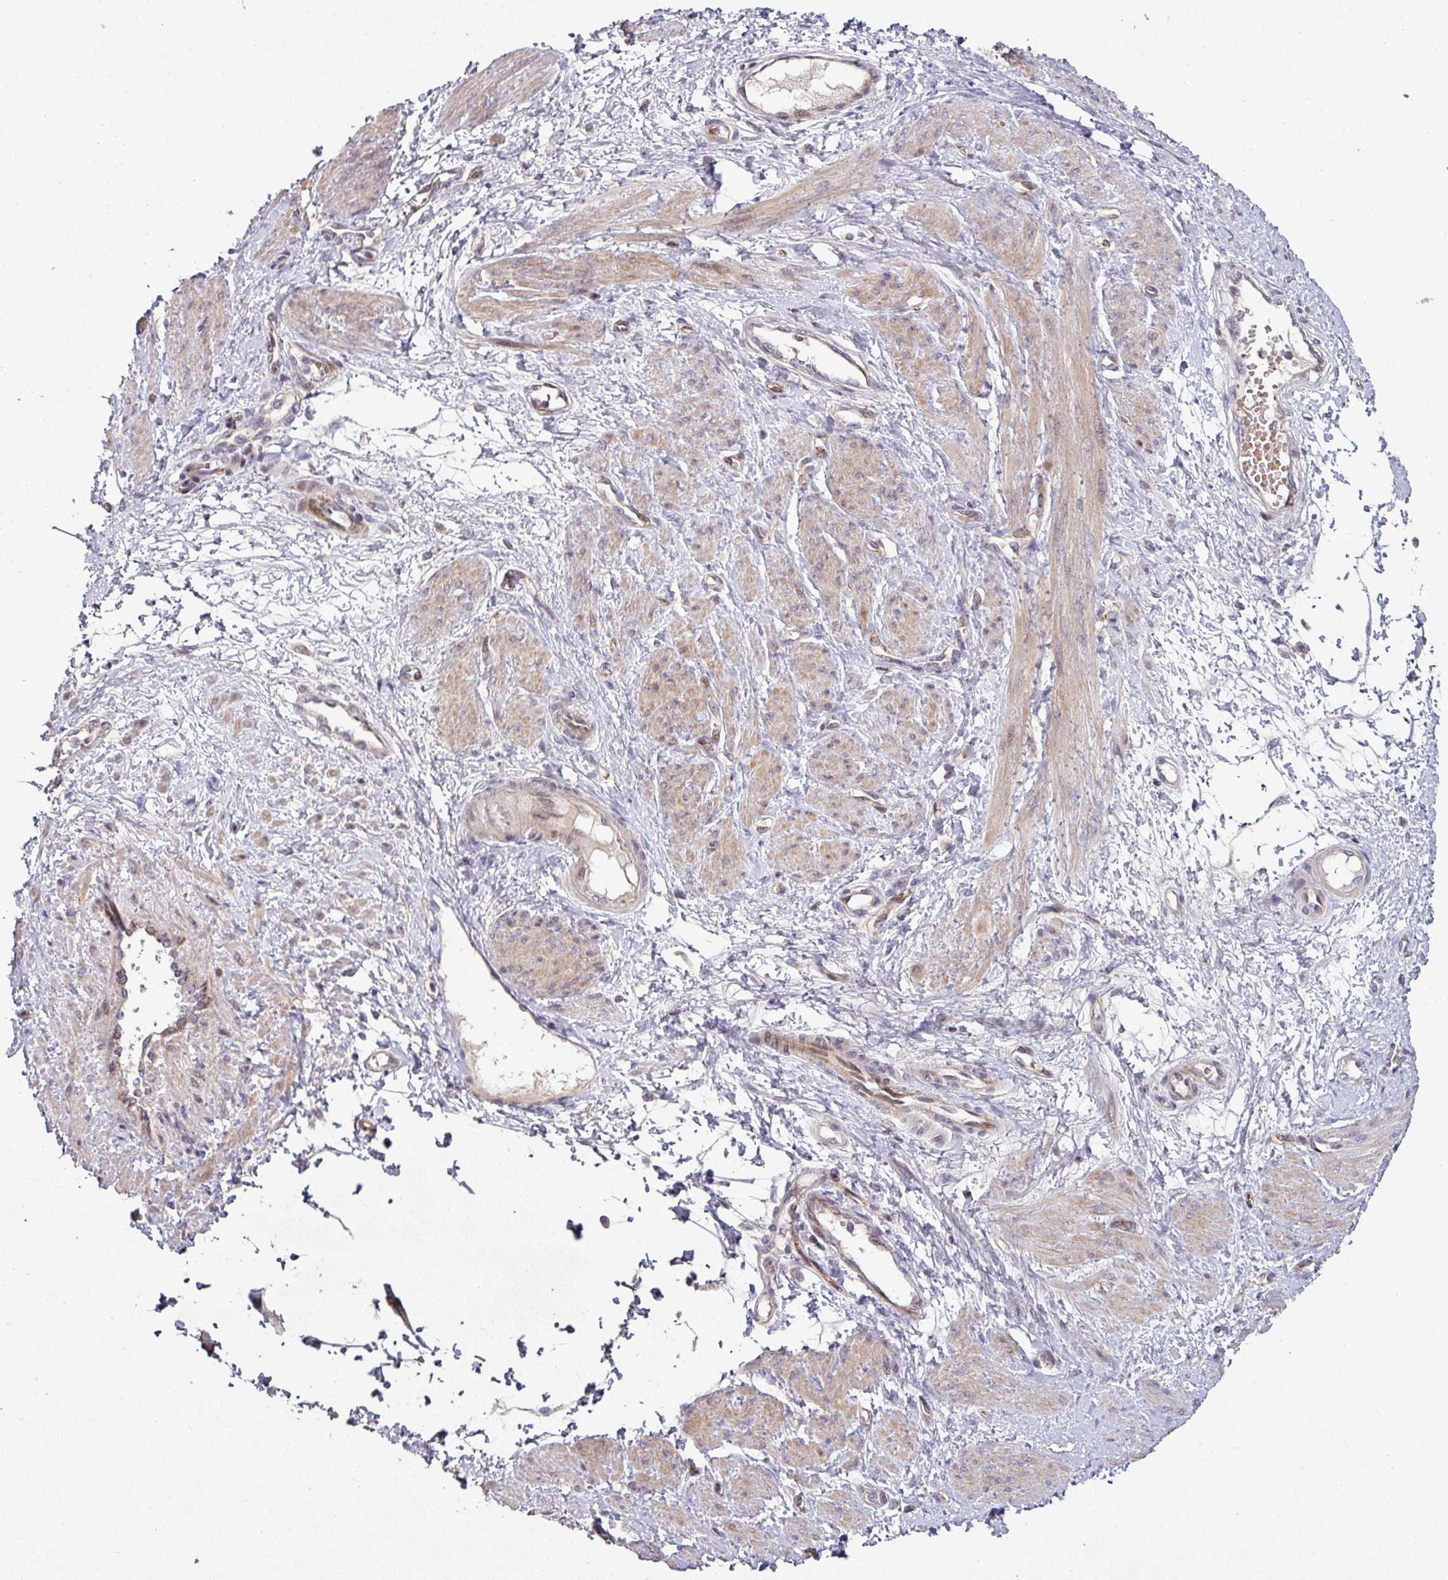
{"staining": {"intensity": "moderate", "quantity": "25%-75%", "location": "cytoplasmic/membranous"}, "tissue": "smooth muscle", "cell_type": "Smooth muscle cells", "image_type": "normal", "snomed": [{"axis": "morphology", "description": "Normal tissue, NOS"}, {"axis": "topography", "description": "Smooth muscle"}, {"axis": "topography", "description": "Uterus"}], "caption": "Brown immunohistochemical staining in benign smooth muscle demonstrates moderate cytoplasmic/membranous positivity in about 25%-75% of smooth muscle cells. (DAB (3,3'-diaminobenzidine) = brown stain, brightfield microscopy at high magnification).", "gene": "RPL23A", "patient": {"sex": "female", "age": 39}}